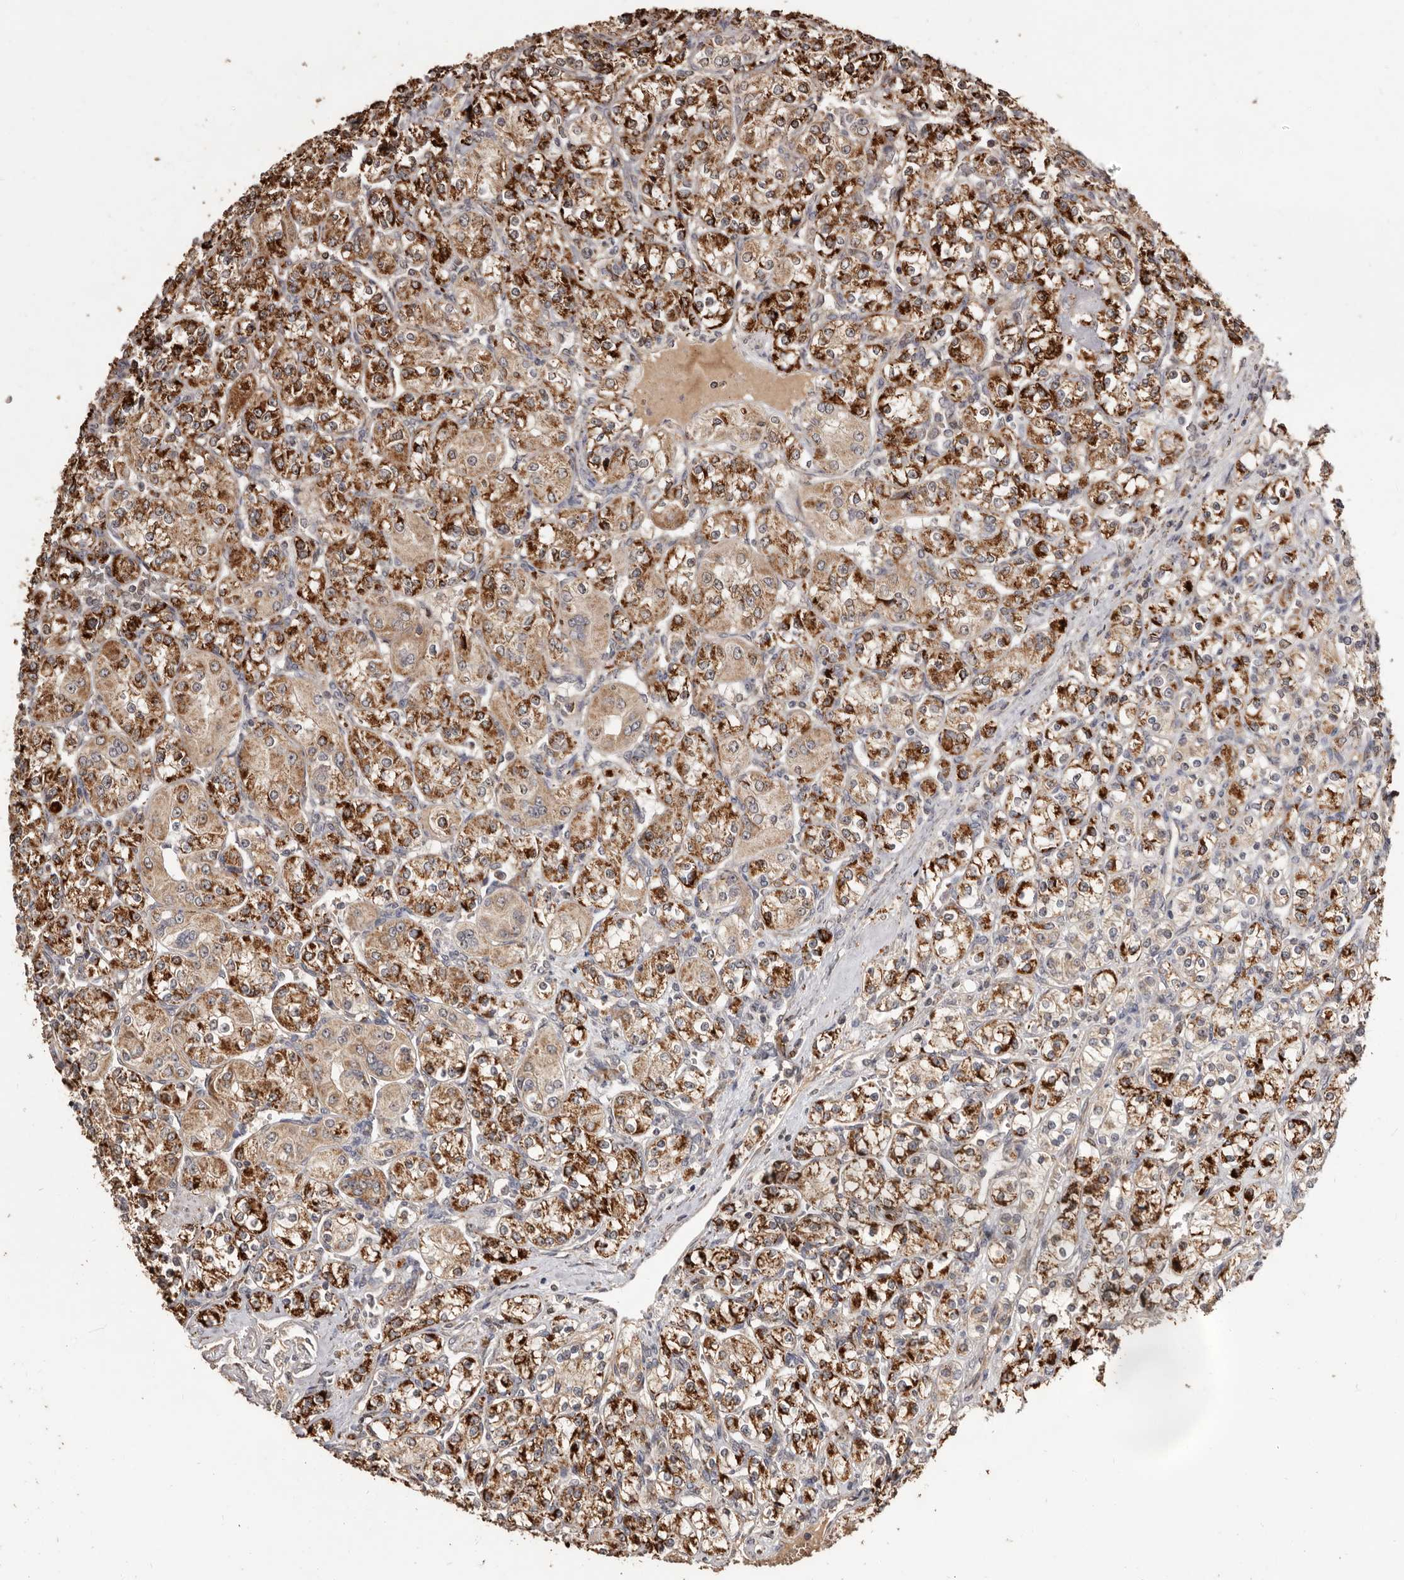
{"staining": {"intensity": "strong", "quantity": "25%-75%", "location": "cytoplasmic/membranous"}, "tissue": "renal cancer", "cell_type": "Tumor cells", "image_type": "cancer", "snomed": [{"axis": "morphology", "description": "Adenocarcinoma, NOS"}, {"axis": "topography", "description": "Kidney"}], "caption": "DAB (3,3'-diaminobenzidine) immunohistochemical staining of renal cancer (adenocarcinoma) displays strong cytoplasmic/membranous protein staining in about 25%-75% of tumor cells.", "gene": "AKAP7", "patient": {"sex": "male", "age": 77}}